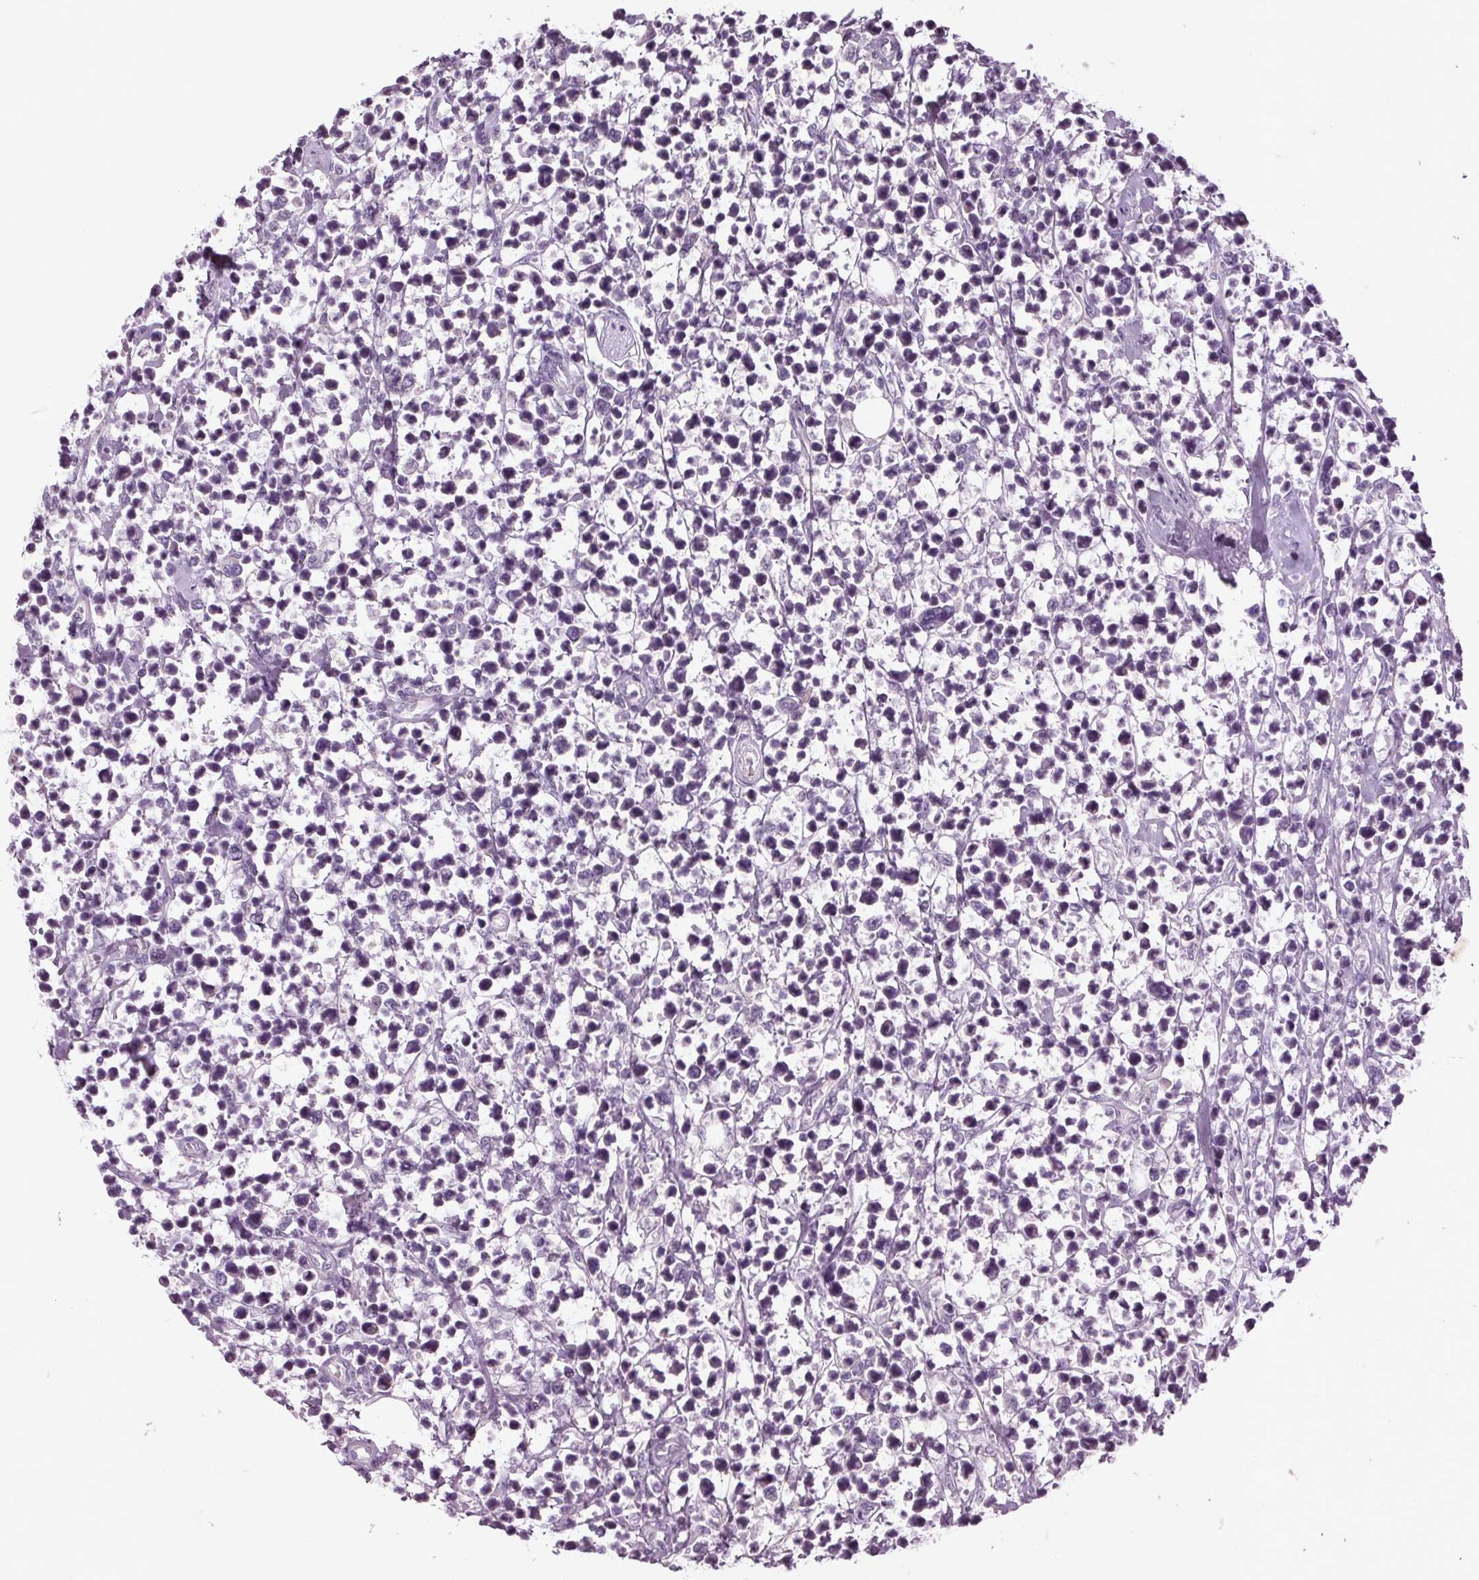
{"staining": {"intensity": "negative", "quantity": "none", "location": "none"}, "tissue": "lymphoma", "cell_type": "Tumor cells", "image_type": "cancer", "snomed": [{"axis": "morphology", "description": "Malignant lymphoma, non-Hodgkin's type, High grade"}, {"axis": "topography", "description": "Soft tissue"}], "caption": "High power microscopy image of an immunohistochemistry (IHC) micrograph of high-grade malignant lymphoma, non-Hodgkin's type, revealing no significant staining in tumor cells. Brightfield microscopy of immunohistochemistry stained with DAB (brown) and hematoxylin (blue), captured at high magnification.", "gene": "BHLHE22", "patient": {"sex": "female", "age": 56}}